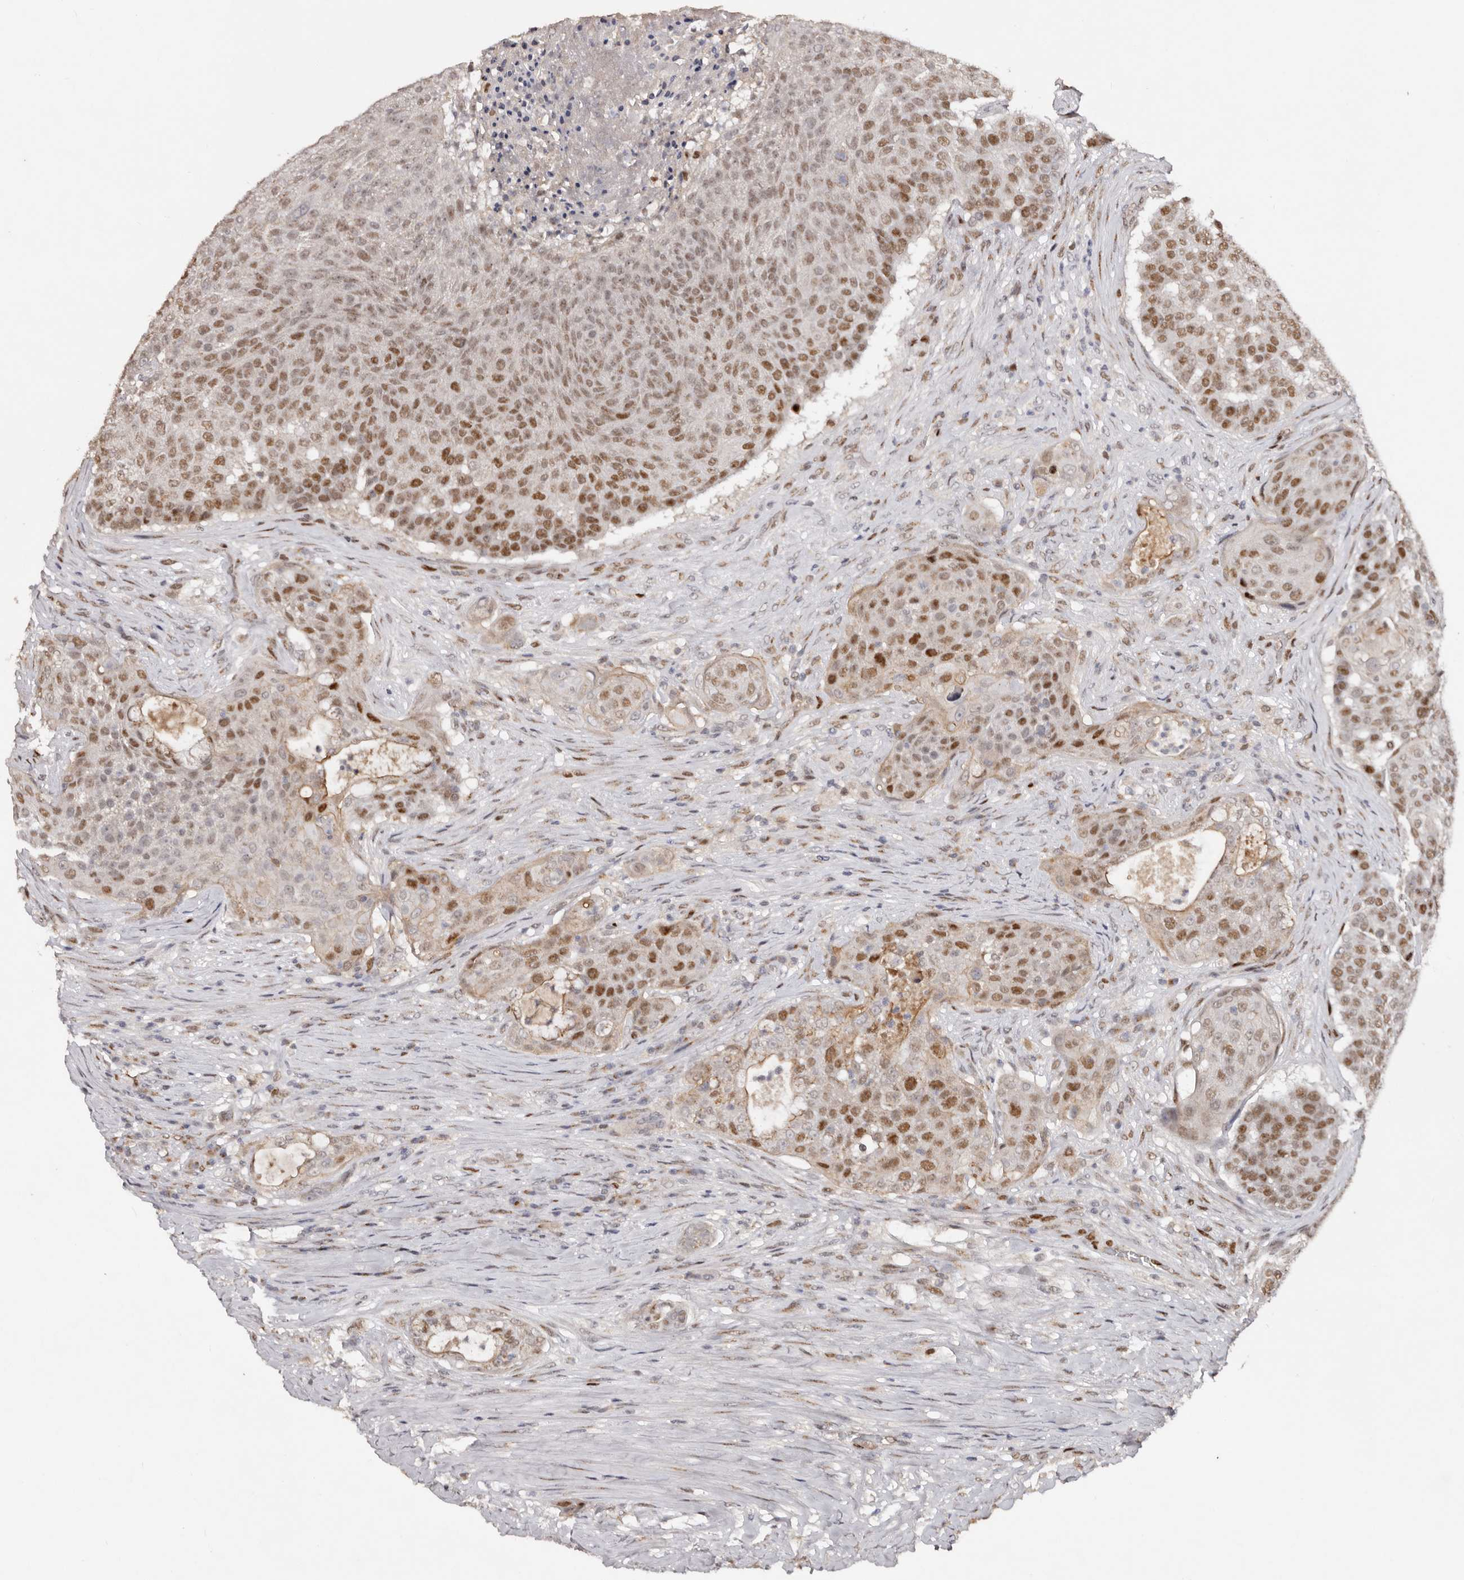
{"staining": {"intensity": "moderate", "quantity": ">75%", "location": "nuclear"}, "tissue": "urothelial cancer", "cell_type": "Tumor cells", "image_type": "cancer", "snomed": [{"axis": "morphology", "description": "Urothelial carcinoma, High grade"}, {"axis": "topography", "description": "Urinary bladder"}], "caption": "There is medium levels of moderate nuclear positivity in tumor cells of urothelial carcinoma (high-grade), as demonstrated by immunohistochemical staining (brown color).", "gene": "KLF7", "patient": {"sex": "female", "age": 63}}